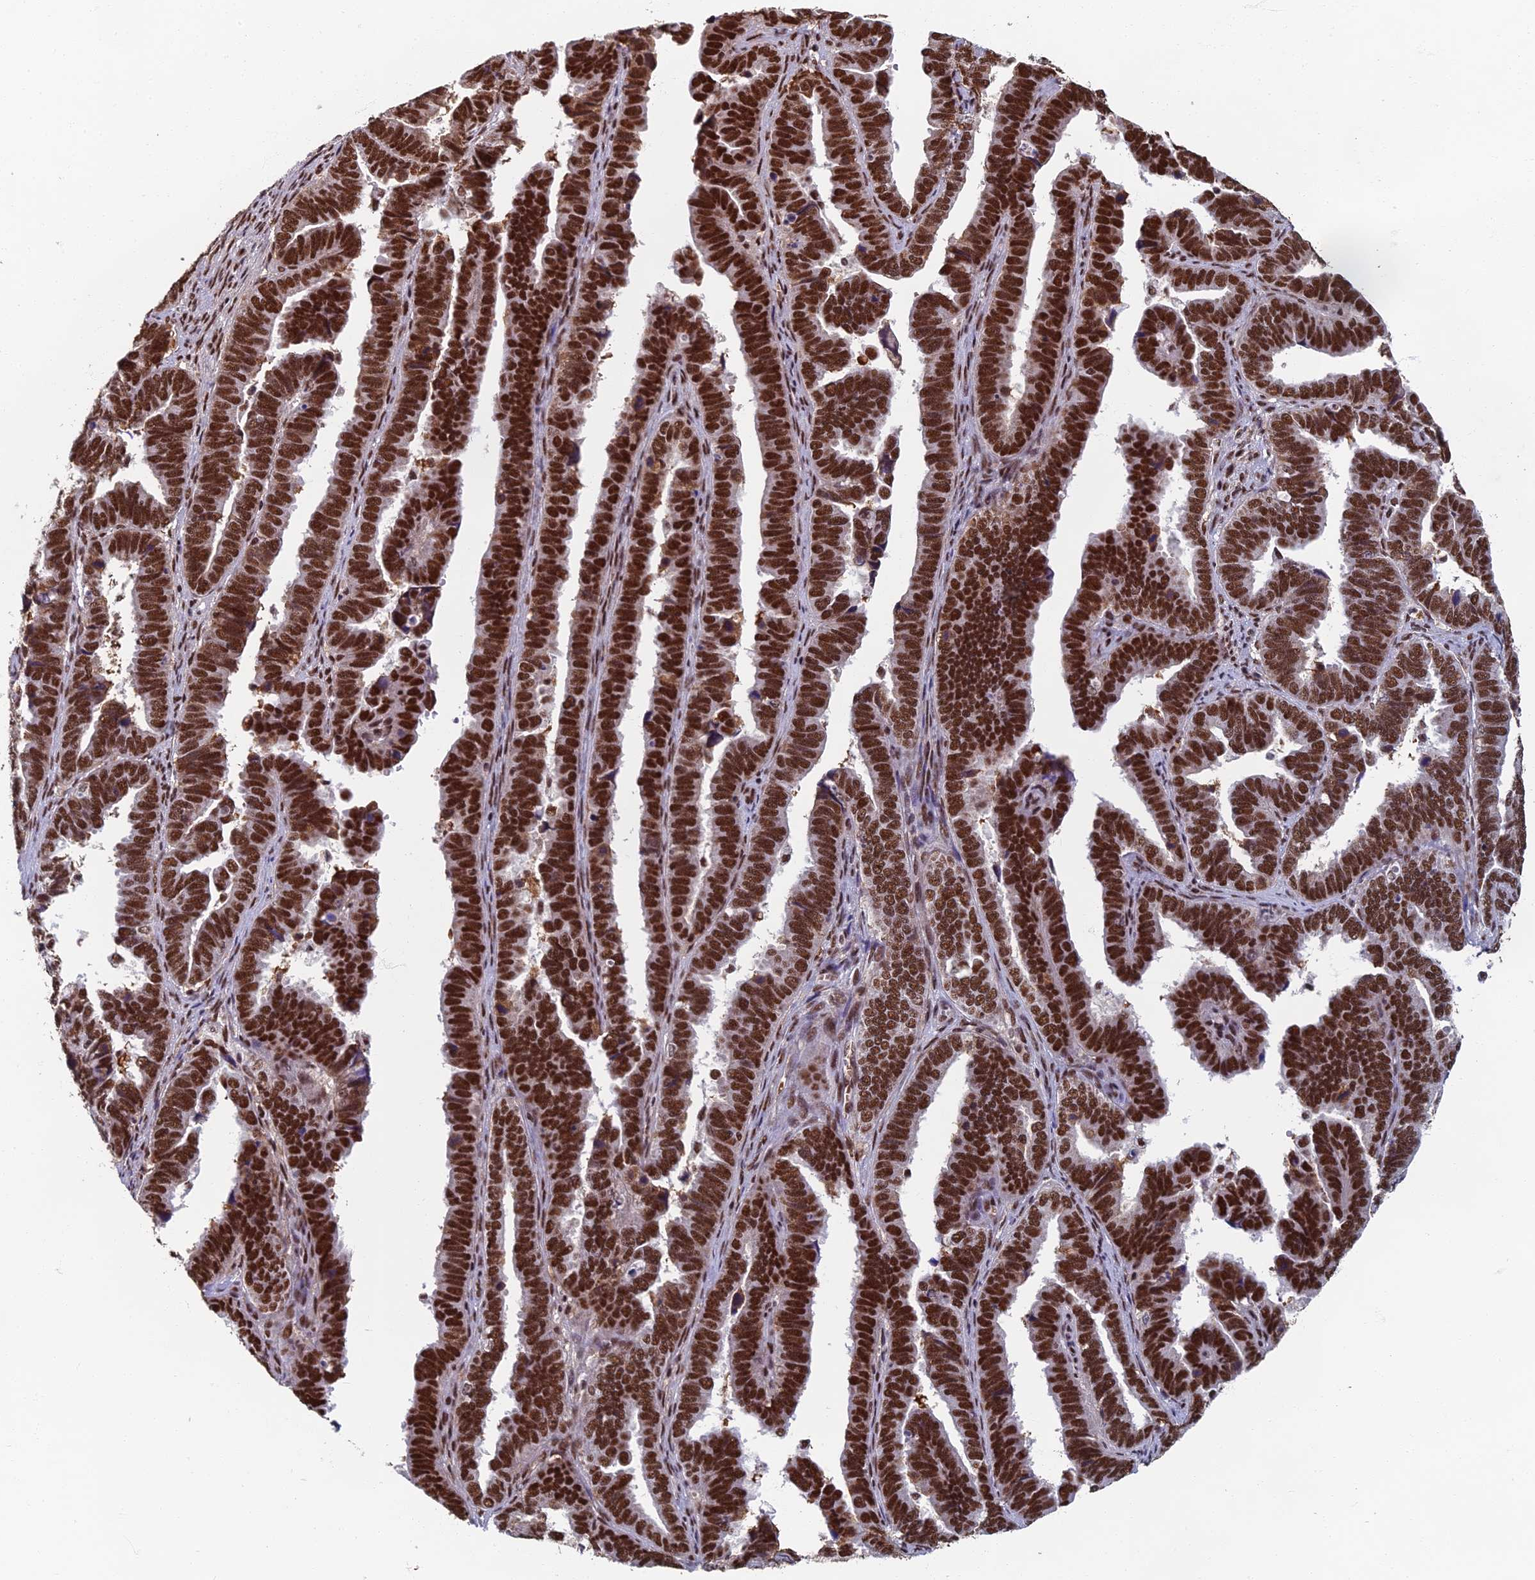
{"staining": {"intensity": "strong", "quantity": ">75%", "location": "nuclear"}, "tissue": "endometrial cancer", "cell_type": "Tumor cells", "image_type": "cancer", "snomed": [{"axis": "morphology", "description": "Adenocarcinoma, NOS"}, {"axis": "topography", "description": "Endometrium"}], "caption": "Approximately >75% of tumor cells in human endometrial adenocarcinoma display strong nuclear protein expression as visualized by brown immunohistochemical staining.", "gene": "TAF13", "patient": {"sex": "female", "age": 75}}